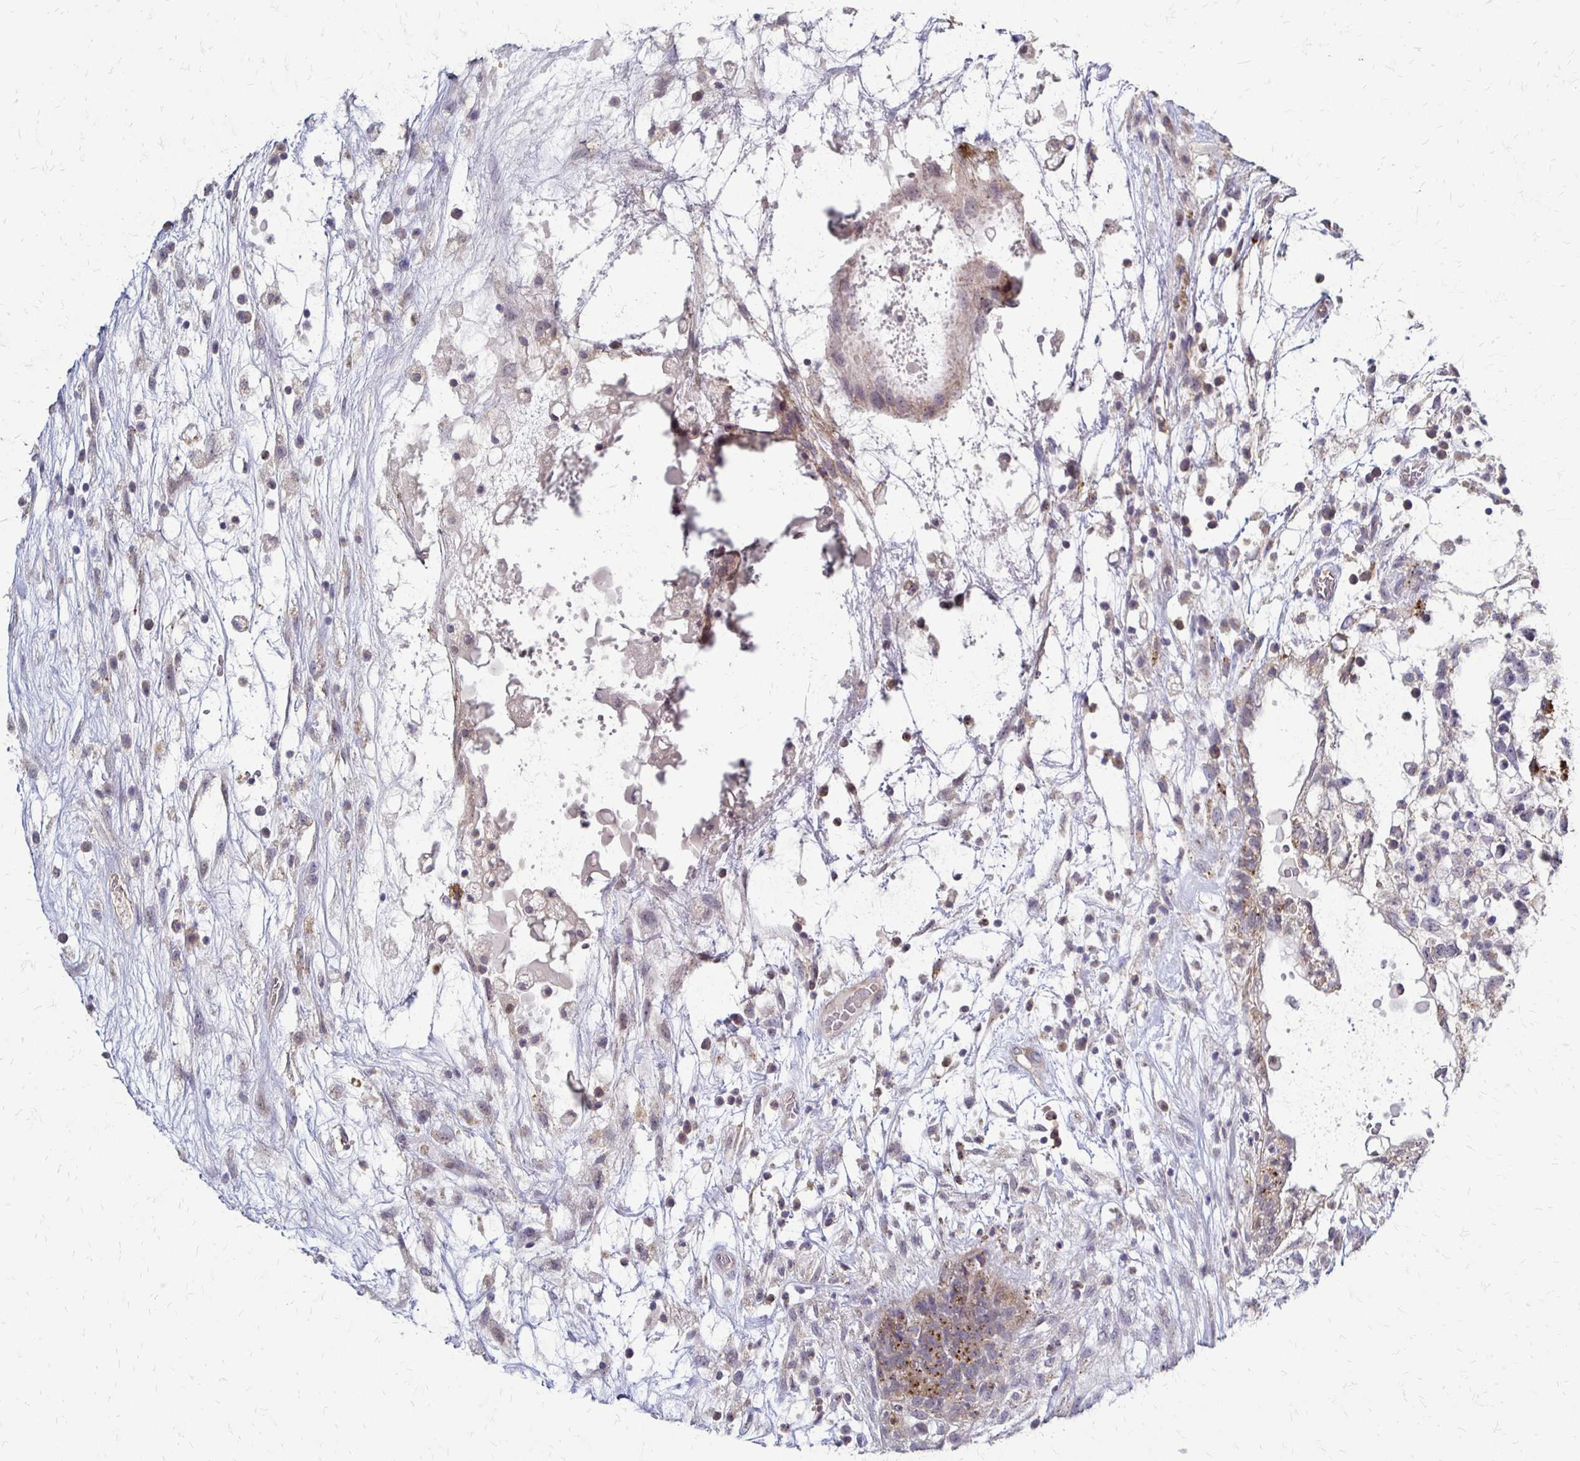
{"staining": {"intensity": "weak", "quantity": "25%-75%", "location": "cytoplasmic/membranous"}, "tissue": "testis cancer", "cell_type": "Tumor cells", "image_type": "cancer", "snomed": [{"axis": "morphology", "description": "Normal tissue, NOS"}, {"axis": "morphology", "description": "Carcinoma, Embryonal, NOS"}, {"axis": "topography", "description": "Testis"}], "caption": "Immunohistochemistry of testis cancer displays low levels of weak cytoplasmic/membranous expression in about 25%-75% of tumor cells. (DAB IHC with brightfield microscopy, high magnification).", "gene": "SLC9A9", "patient": {"sex": "male", "age": 32}}